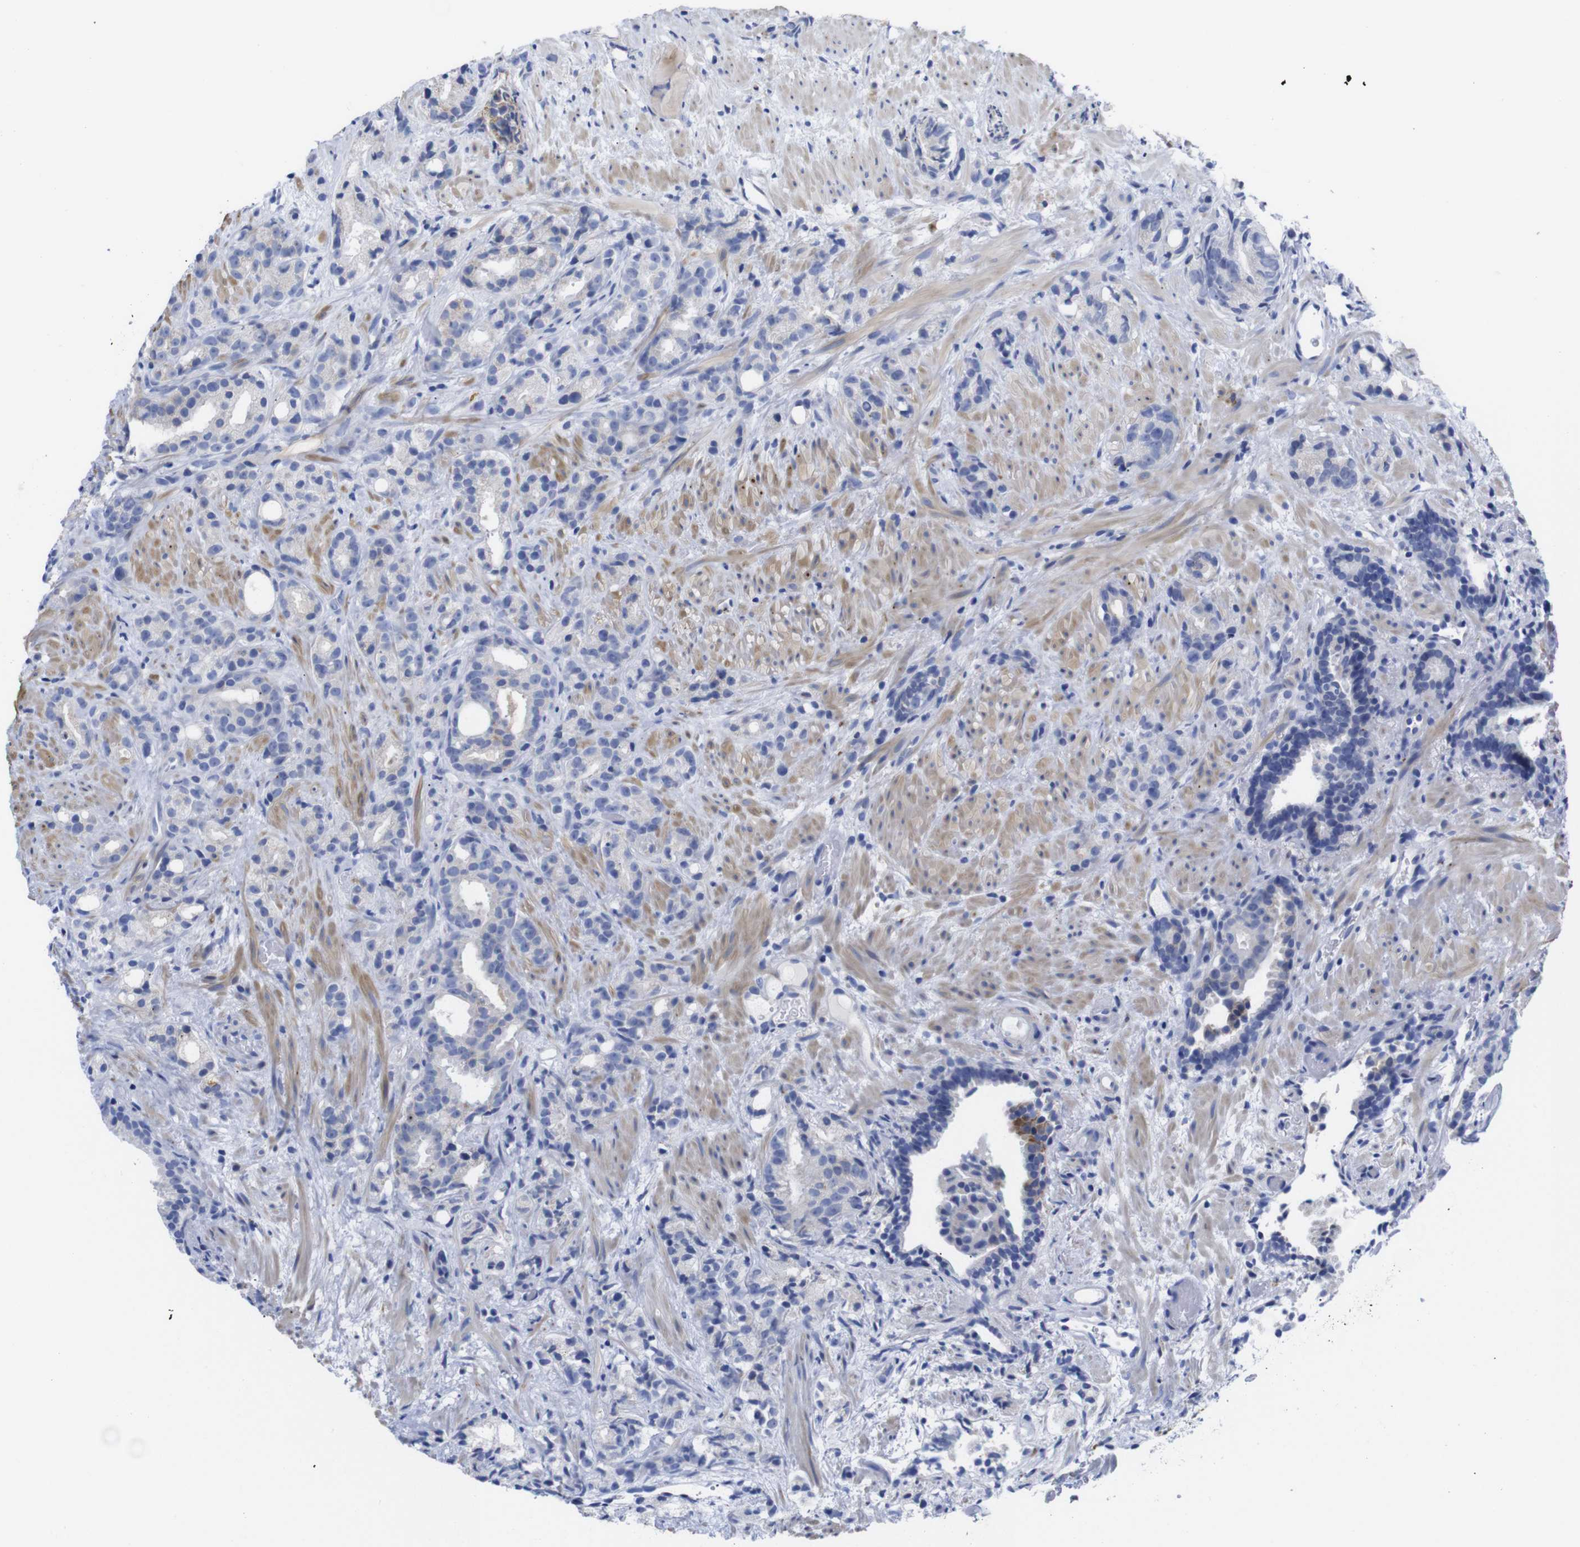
{"staining": {"intensity": "negative", "quantity": "none", "location": "none"}, "tissue": "prostate cancer", "cell_type": "Tumor cells", "image_type": "cancer", "snomed": [{"axis": "morphology", "description": "Adenocarcinoma, Low grade"}, {"axis": "topography", "description": "Prostate"}], "caption": "DAB (3,3'-diaminobenzidine) immunohistochemical staining of low-grade adenocarcinoma (prostate) exhibits no significant expression in tumor cells. (DAB immunohistochemistry, high magnification).", "gene": "LRRC55", "patient": {"sex": "male", "age": 89}}